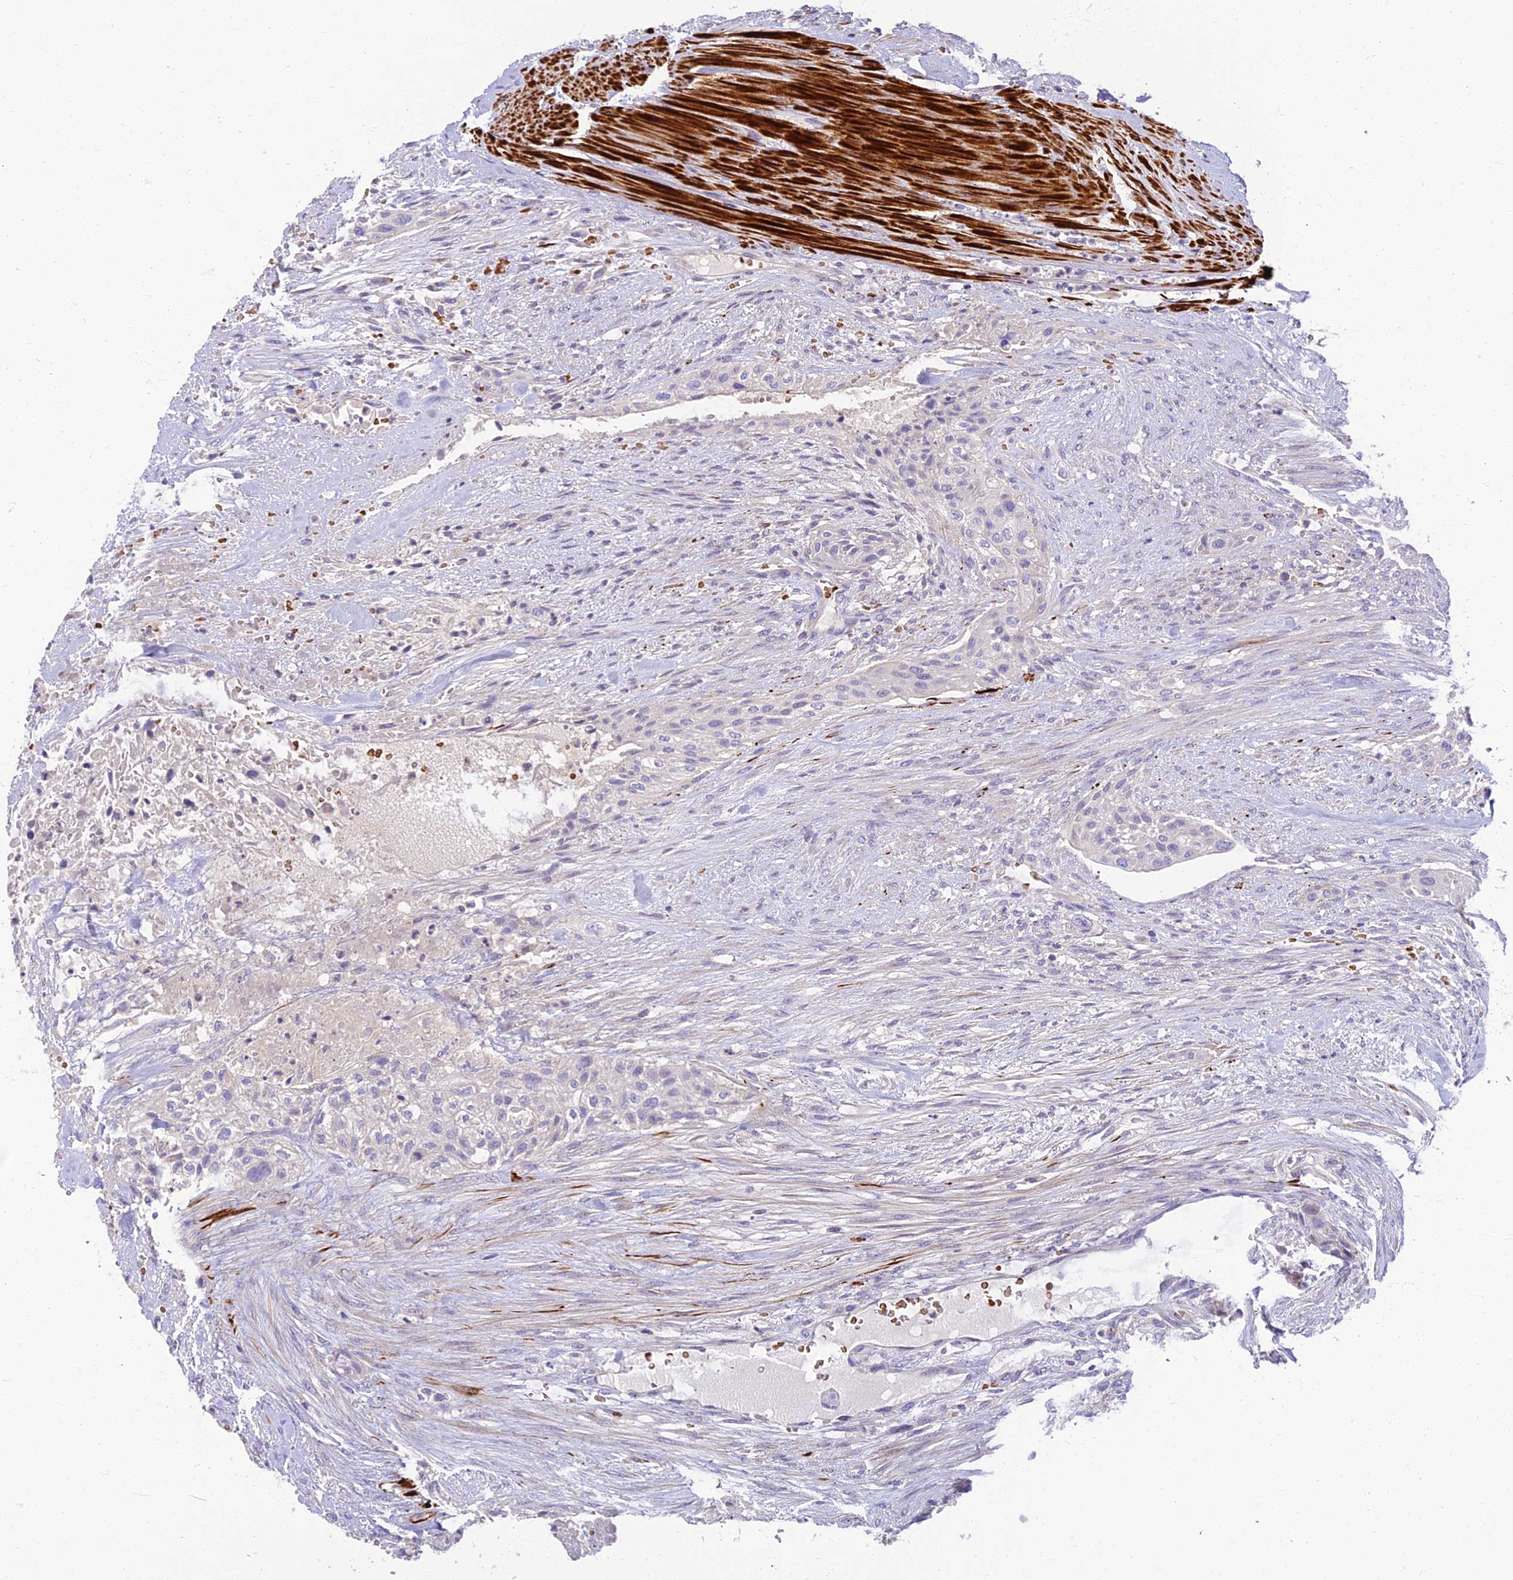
{"staining": {"intensity": "negative", "quantity": "none", "location": "none"}, "tissue": "urothelial cancer", "cell_type": "Tumor cells", "image_type": "cancer", "snomed": [{"axis": "morphology", "description": "Urothelial carcinoma, High grade"}, {"axis": "topography", "description": "Urinary bladder"}], "caption": "An immunohistochemistry (IHC) image of high-grade urothelial carcinoma is shown. There is no staining in tumor cells of high-grade urothelial carcinoma. (DAB immunohistochemistry, high magnification).", "gene": "CLIP4", "patient": {"sex": "male", "age": 35}}